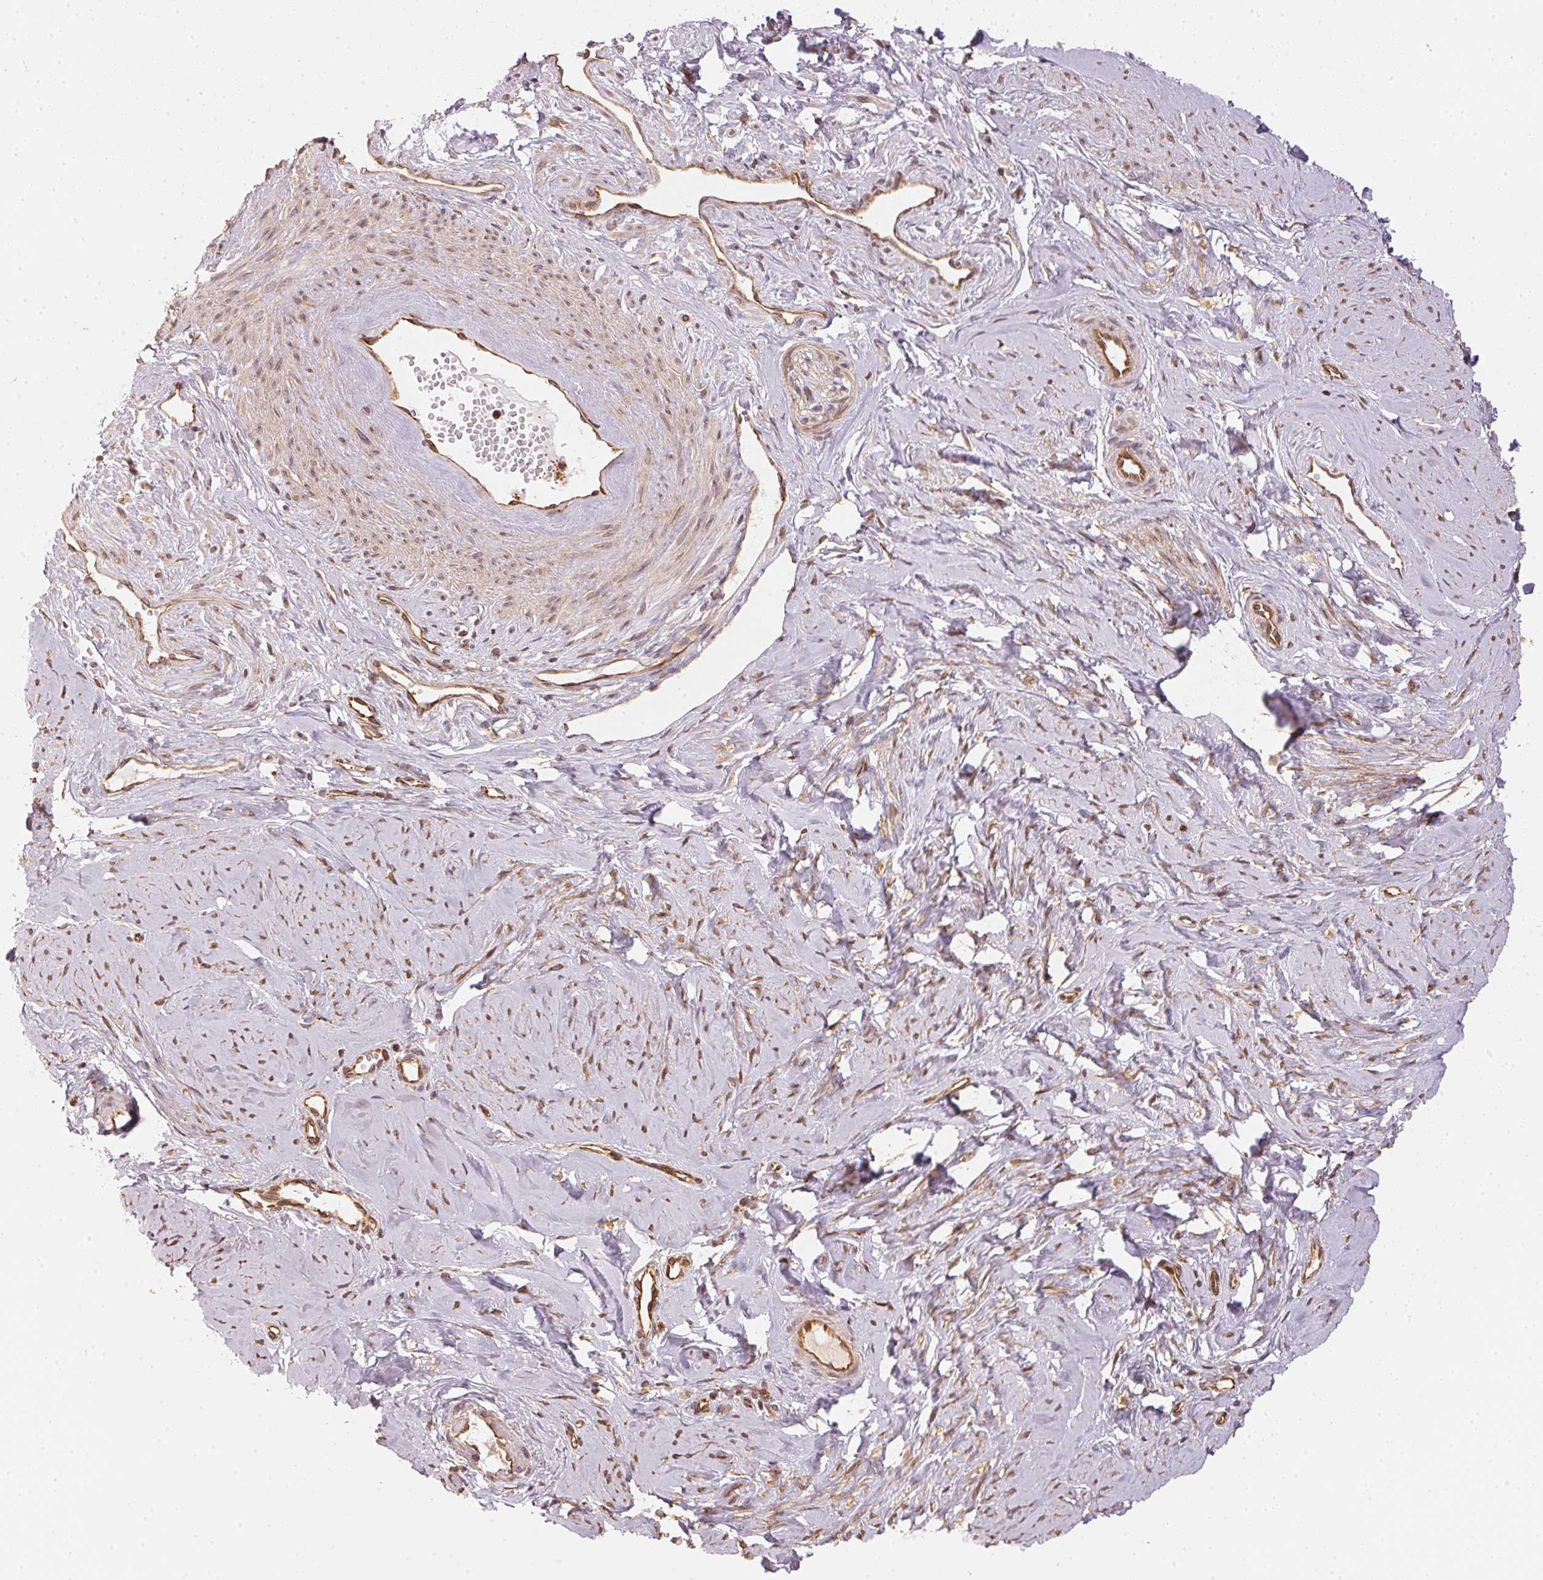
{"staining": {"intensity": "weak", "quantity": "25%-75%", "location": "cytoplasmic/membranous"}, "tissue": "smooth muscle", "cell_type": "Smooth muscle cells", "image_type": "normal", "snomed": [{"axis": "morphology", "description": "Normal tissue, NOS"}, {"axis": "topography", "description": "Smooth muscle"}], "caption": "This image shows IHC staining of normal human smooth muscle, with low weak cytoplasmic/membranous expression in about 25%-75% of smooth muscle cells.", "gene": "STRN4", "patient": {"sex": "female", "age": 48}}